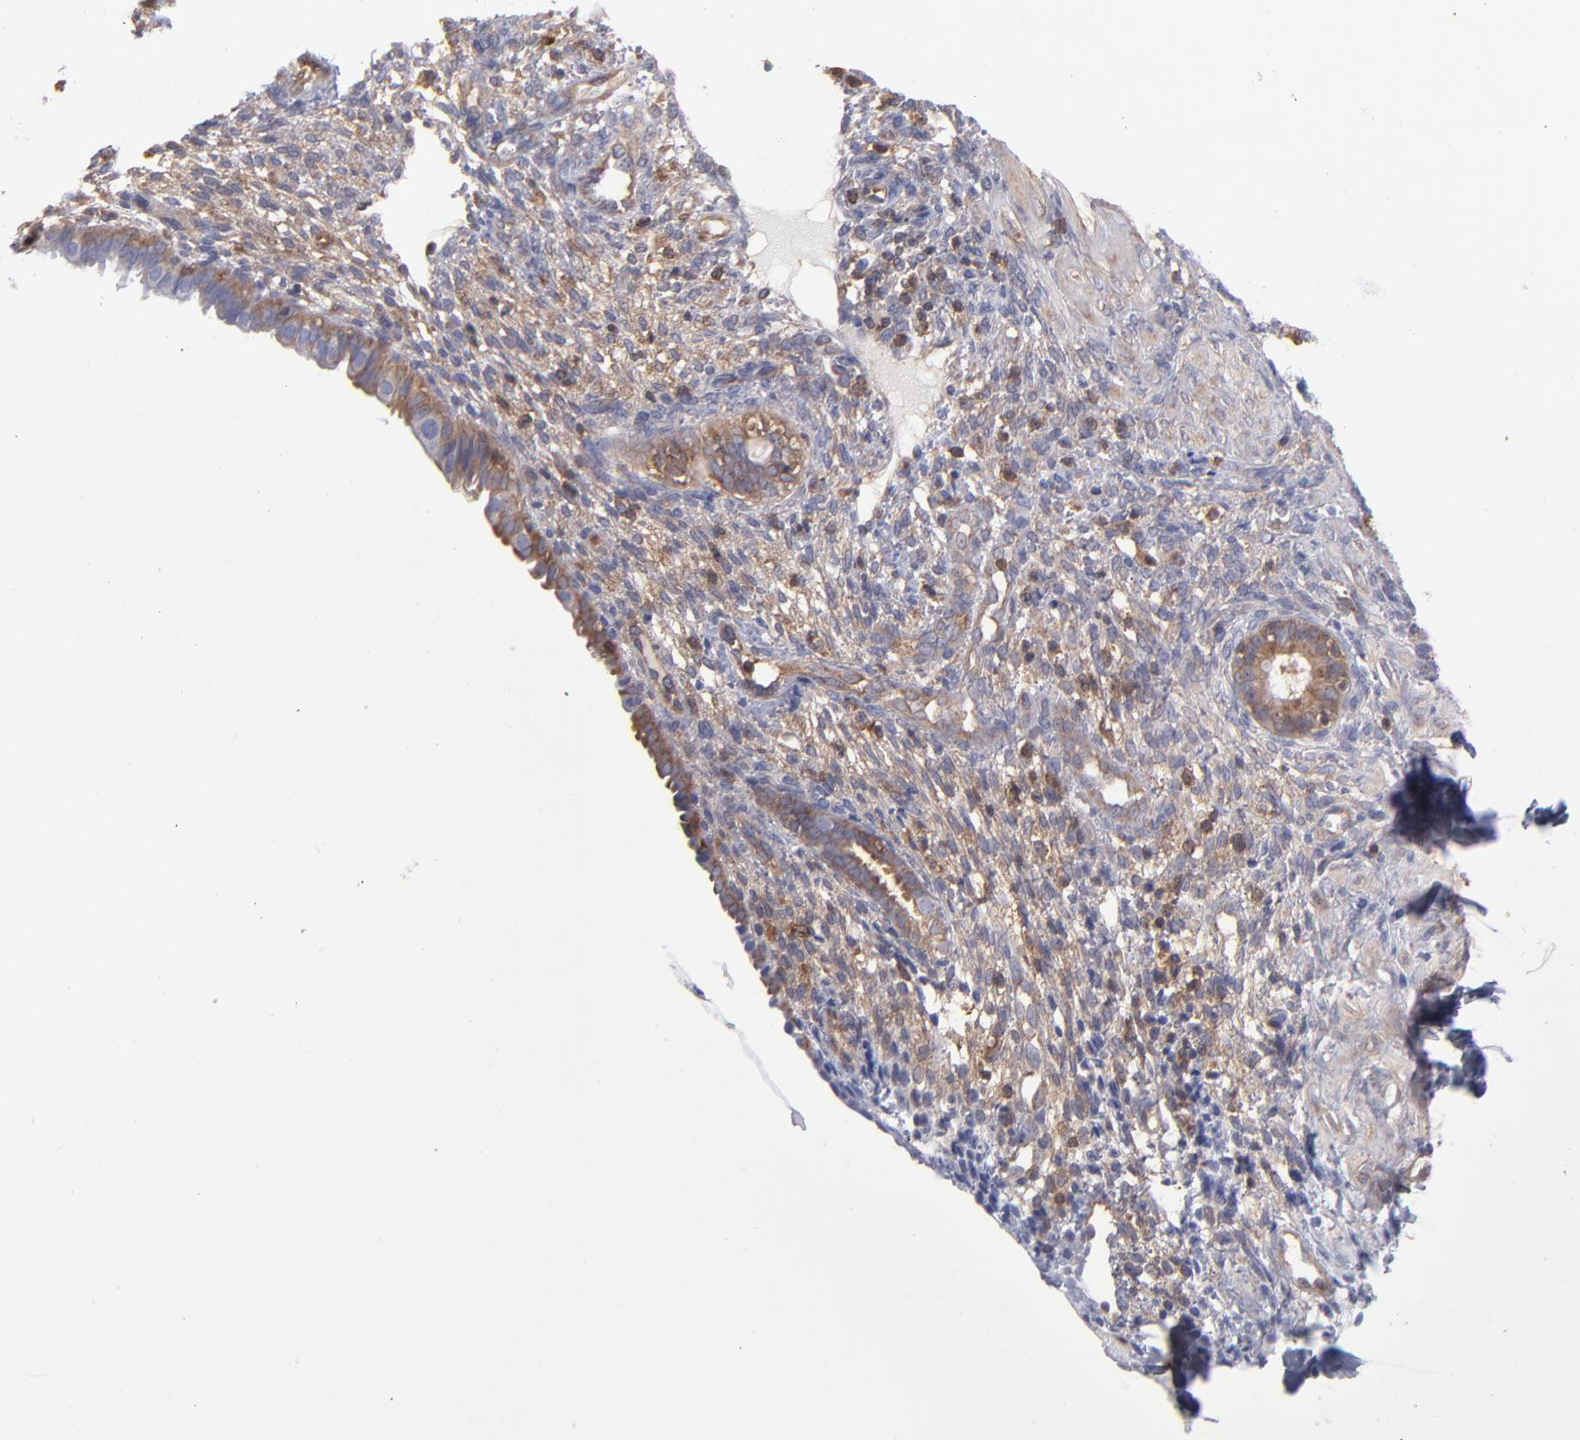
{"staining": {"intensity": "weak", "quantity": "25%-75%", "location": "cytoplasmic/membranous"}, "tissue": "endometrium", "cell_type": "Cells in endometrial stroma", "image_type": "normal", "snomed": [{"axis": "morphology", "description": "Normal tissue, NOS"}, {"axis": "topography", "description": "Endometrium"}], "caption": "Immunohistochemistry of benign endometrium demonstrates low levels of weak cytoplasmic/membranous expression in about 25%-75% of cells in endometrial stroma. The protein of interest is shown in brown color, while the nuclei are stained blue.", "gene": "MAPRE1", "patient": {"sex": "female", "age": 72}}